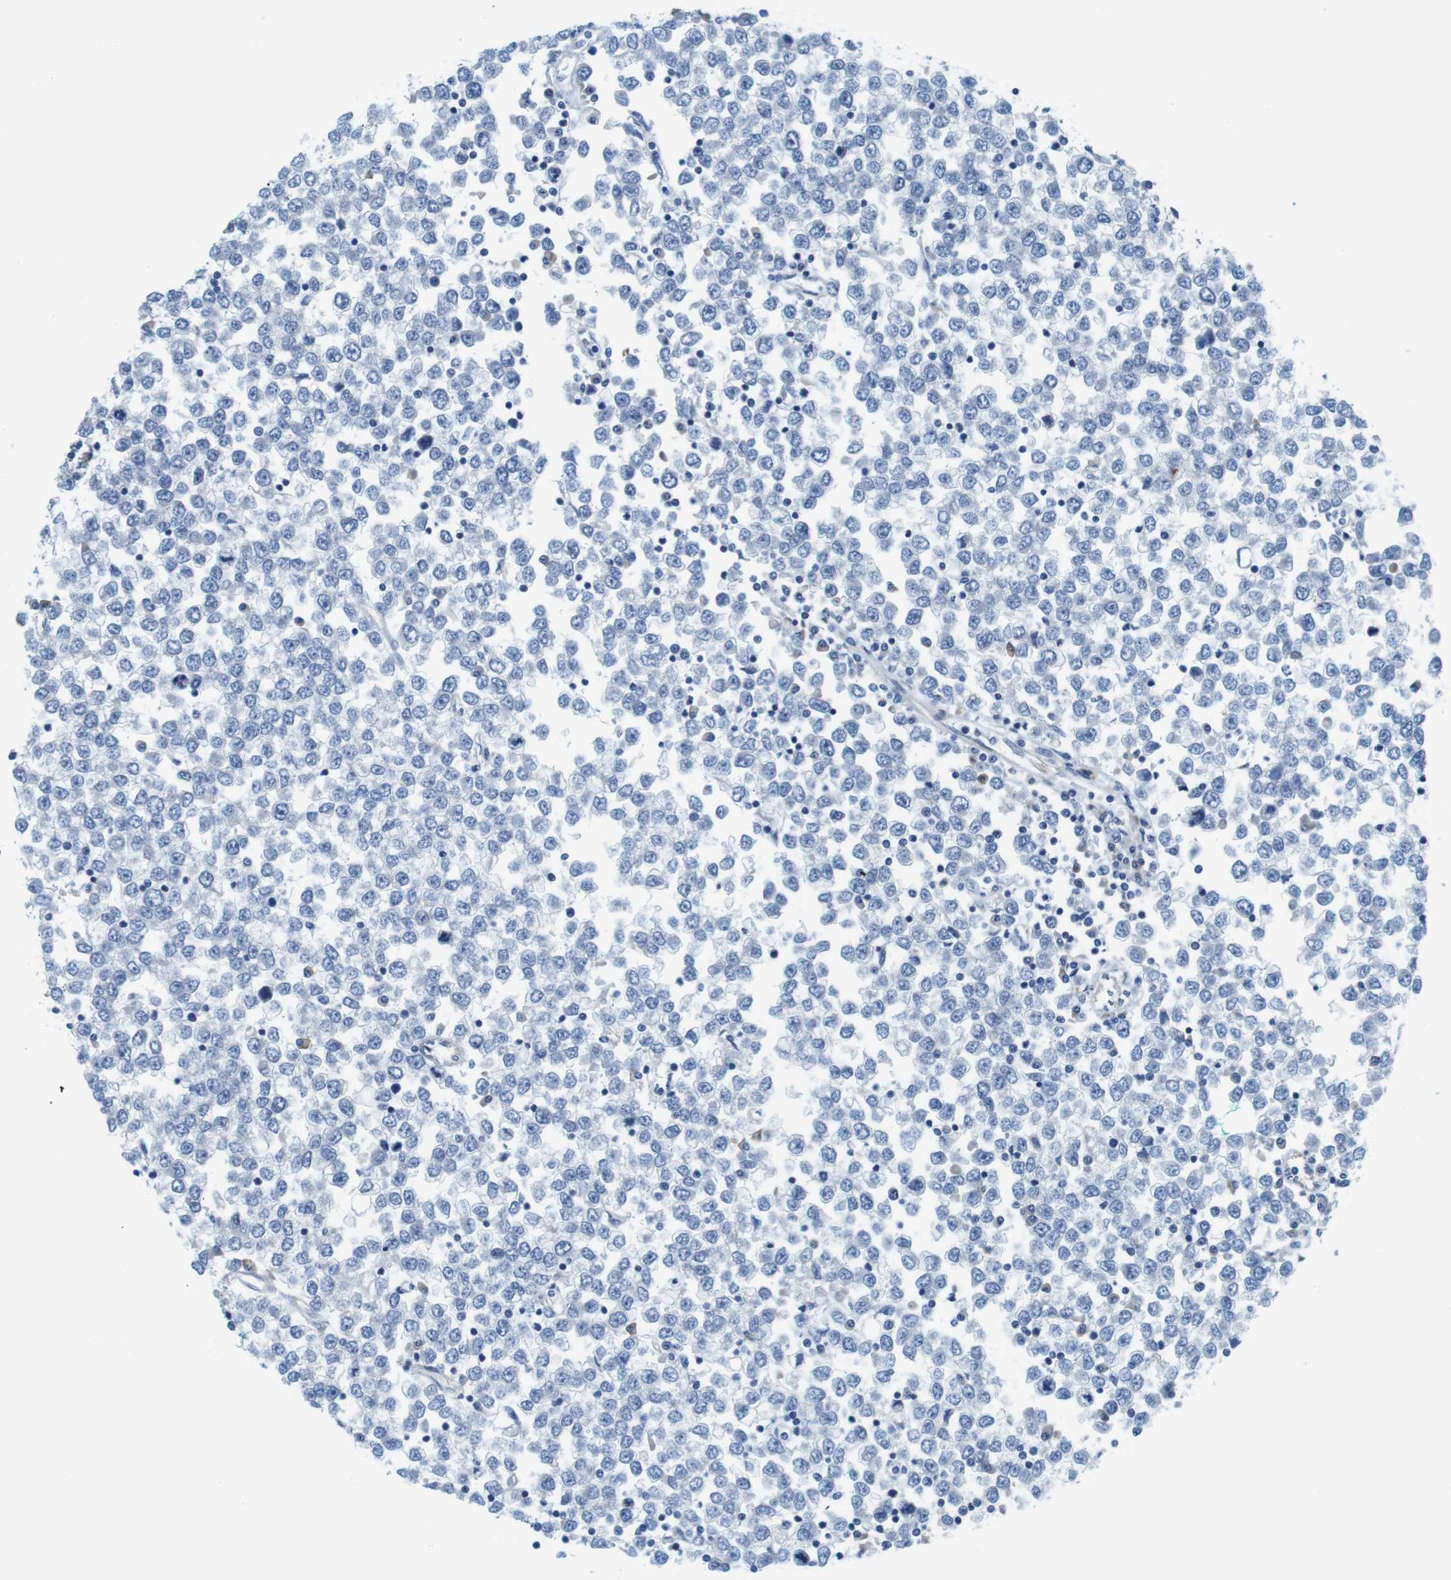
{"staining": {"intensity": "negative", "quantity": "none", "location": "none"}, "tissue": "testis cancer", "cell_type": "Tumor cells", "image_type": "cancer", "snomed": [{"axis": "morphology", "description": "Seminoma, NOS"}, {"axis": "topography", "description": "Testis"}], "caption": "This micrograph is of seminoma (testis) stained with immunohistochemistry to label a protein in brown with the nuclei are counter-stained blue. There is no staining in tumor cells. Brightfield microscopy of immunohistochemistry stained with DAB (brown) and hematoxylin (blue), captured at high magnification.", "gene": "EMP2", "patient": {"sex": "male", "age": 65}}